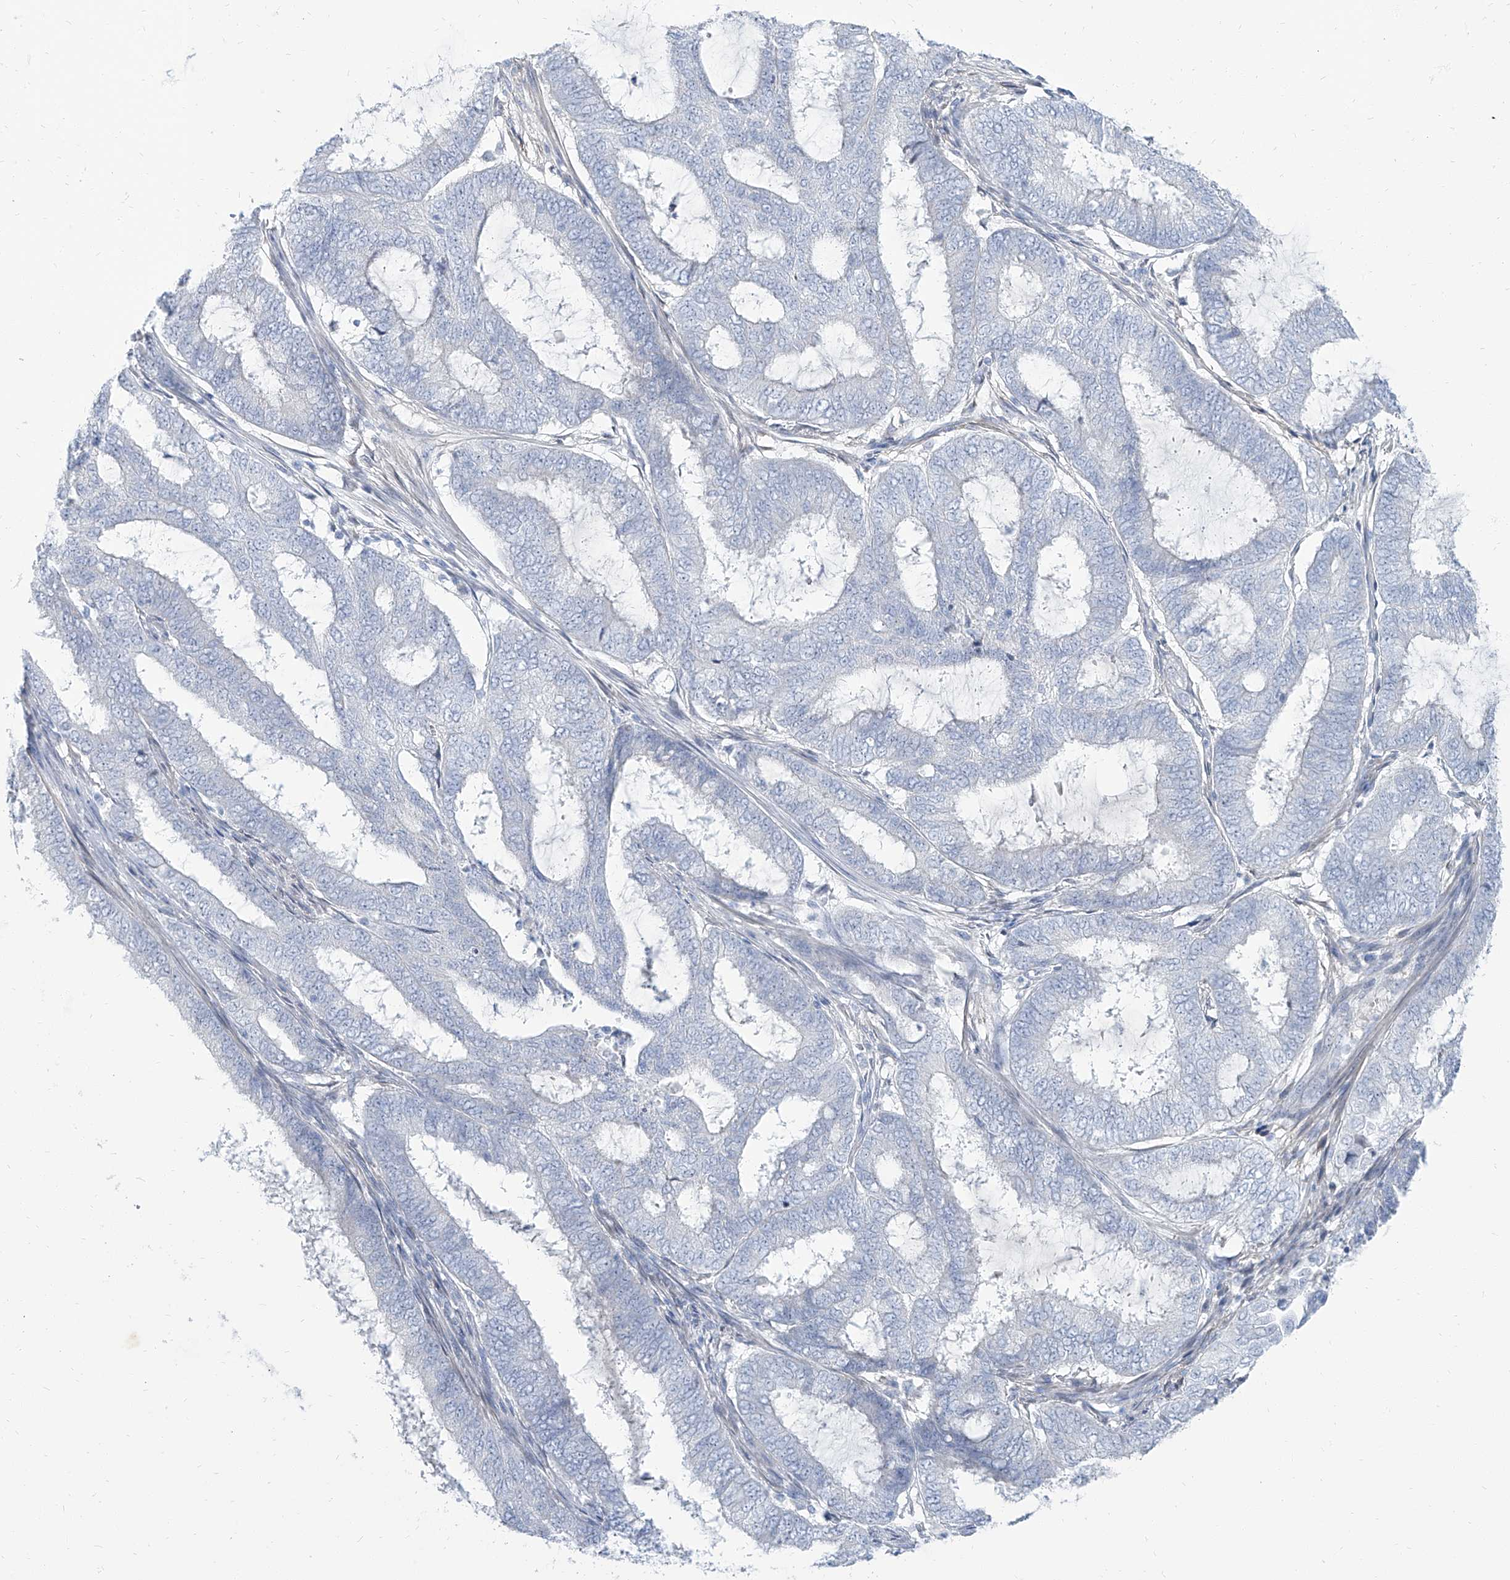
{"staining": {"intensity": "negative", "quantity": "none", "location": "none"}, "tissue": "endometrial cancer", "cell_type": "Tumor cells", "image_type": "cancer", "snomed": [{"axis": "morphology", "description": "Adenocarcinoma, NOS"}, {"axis": "topography", "description": "Endometrium"}], "caption": "Micrograph shows no protein staining in tumor cells of endometrial cancer tissue.", "gene": "TXLNB", "patient": {"sex": "female", "age": 51}}